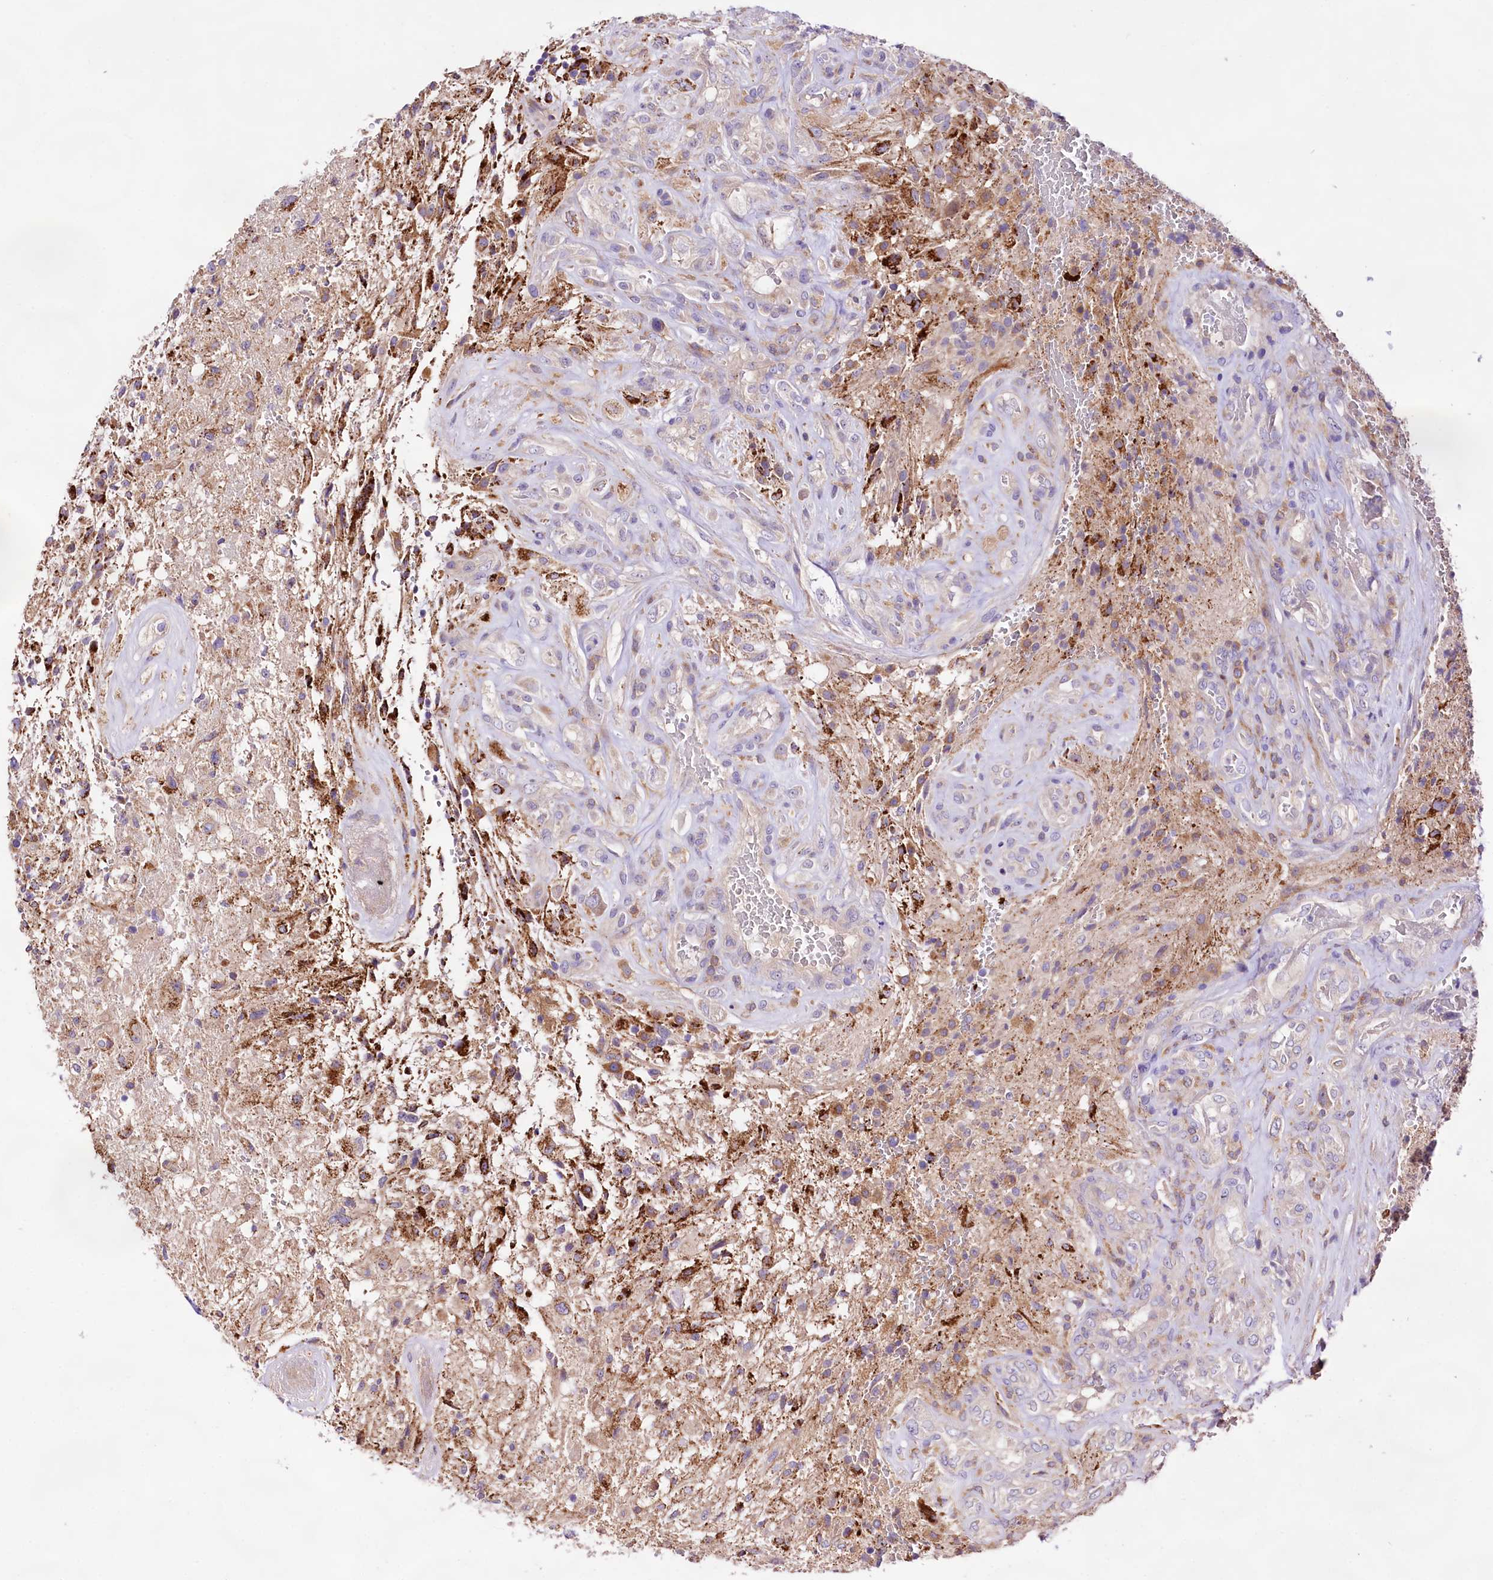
{"staining": {"intensity": "negative", "quantity": "none", "location": "none"}, "tissue": "glioma", "cell_type": "Tumor cells", "image_type": "cancer", "snomed": [{"axis": "morphology", "description": "Glioma, malignant, High grade"}, {"axis": "topography", "description": "Brain"}], "caption": "Tumor cells show no significant positivity in malignant high-grade glioma. (Brightfield microscopy of DAB immunohistochemistry at high magnification).", "gene": "DMXL2", "patient": {"sex": "male", "age": 56}}